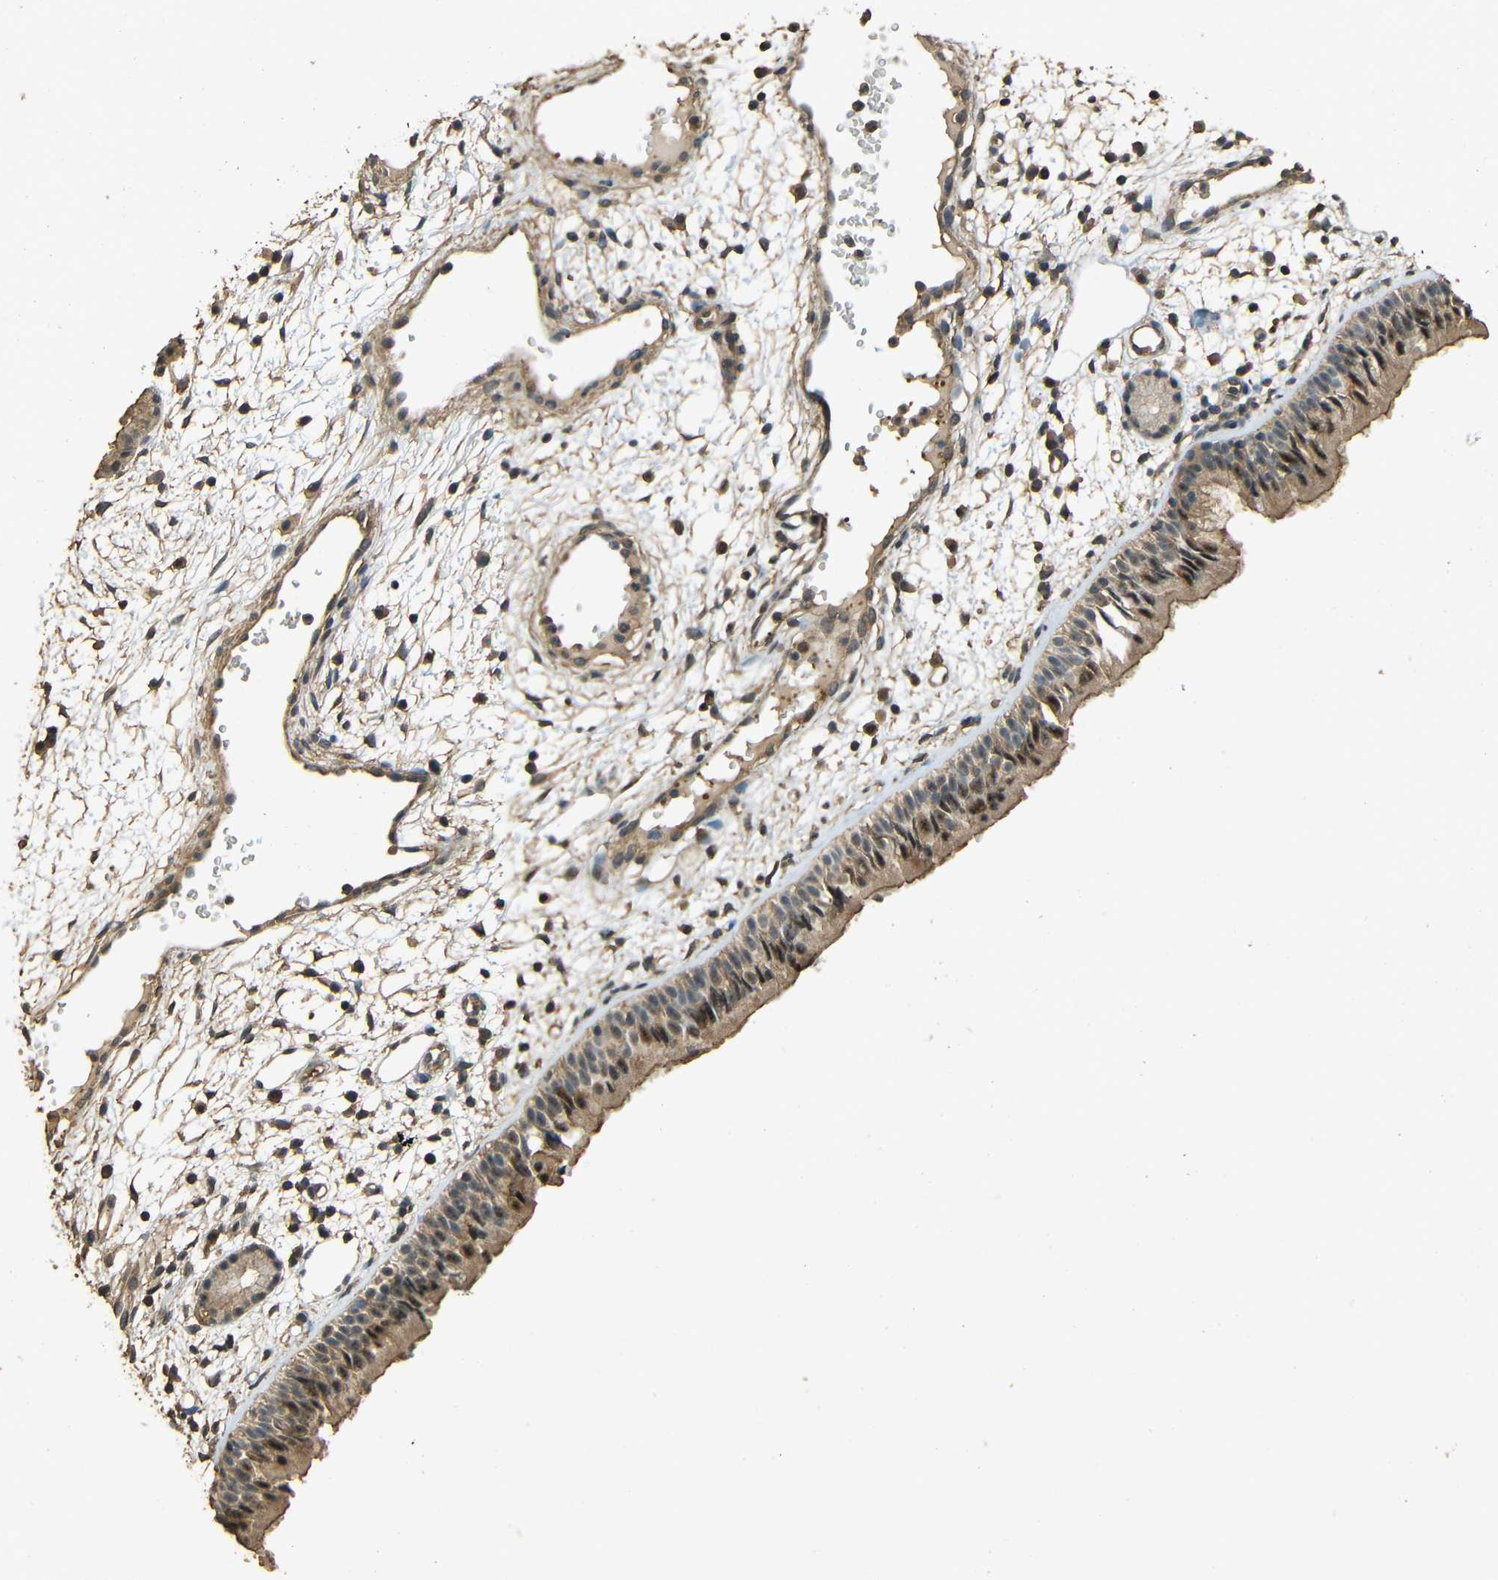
{"staining": {"intensity": "moderate", "quantity": ">75%", "location": "cytoplasmic/membranous"}, "tissue": "nasopharynx", "cell_type": "Respiratory epithelial cells", "image_type": "normal", "snomed": [{"axis": "morphology", "description": "Normal tissue, NOS"}, {"axis": "morphology", "description": "Inflammation, NOS"}, {"axis": "topography", "description": "Nasopharynx"}], "caption": "Immunohistochemistry (IHC) photomicrograph of benign nasopharynx: human nasopharynx stained using IHC displays medium levels of moderate protein expression localized specifically in the cytoplasmic/membranous of respiratory epithelial cells, appearing as a cytoplasmic/membranous brown color.", "gene": "PDE5A", "patient": {"sex": "female", "age": 55}}